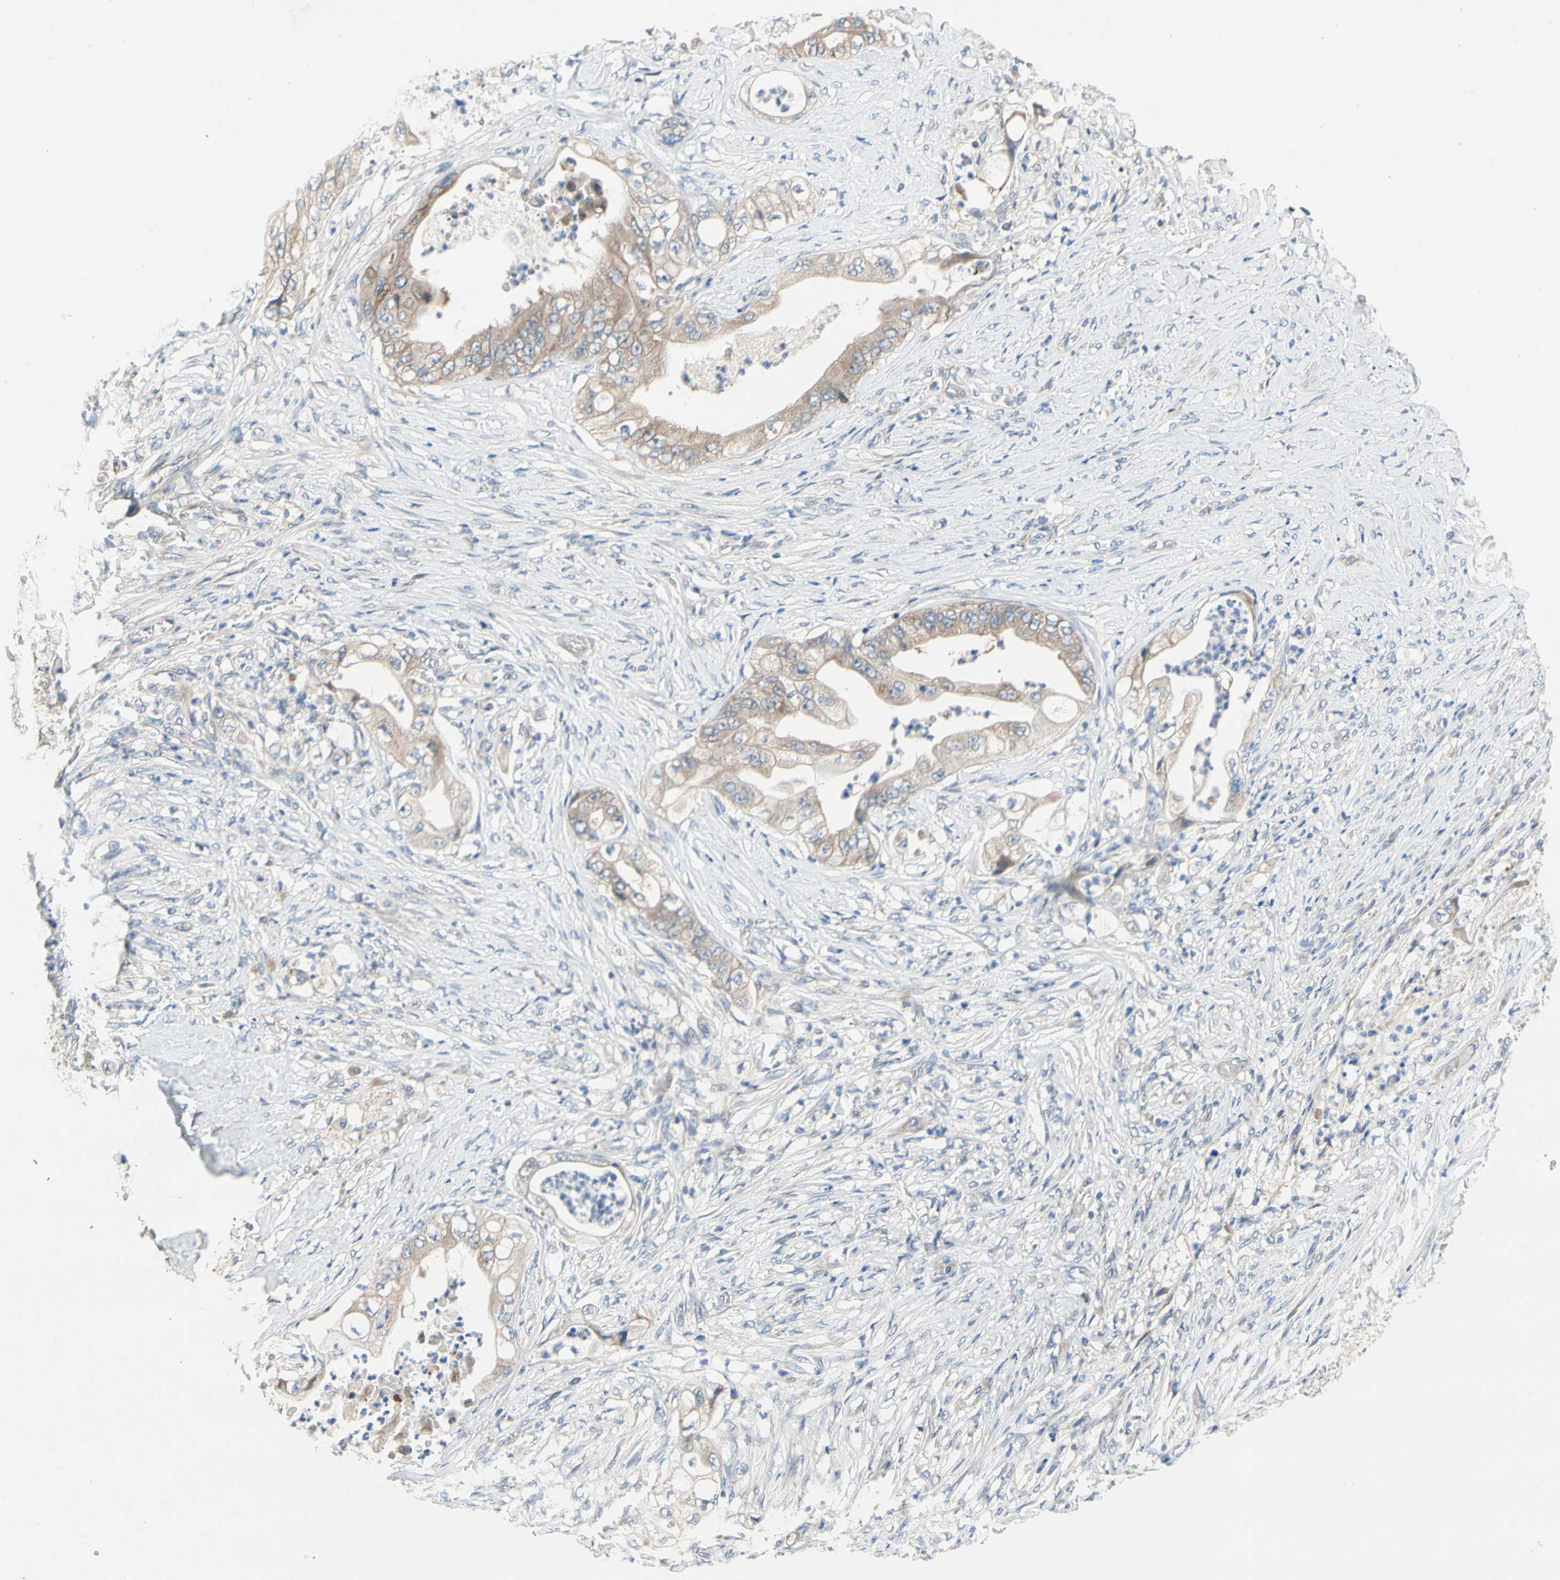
{"staining": {"intensity": "moderate", "quantity": ">75%", "location": "cytoplasmic/membranous"}, "tissue": "stomach cancer", "cell_type": "Tumor cells", "image_type": "cancer", "snomed": [{"axis": "morphology", "description": "Adenocarcinoma, NOS"}, {"axis": "topography", "description": "Stomach"}], "caption": "Protein analysis of stomach cancer (adenocarcinoma) tissue displays moderate cytoplasmic/membranous expression in about >75% of tumor cells. The protein is stained brown, and the nuclei are stained in blue (DAB IHC with brightfield microscopy, high magnification).", "gene": "KLHDC8B", "patient": {"sex": "female", "age": 73}}